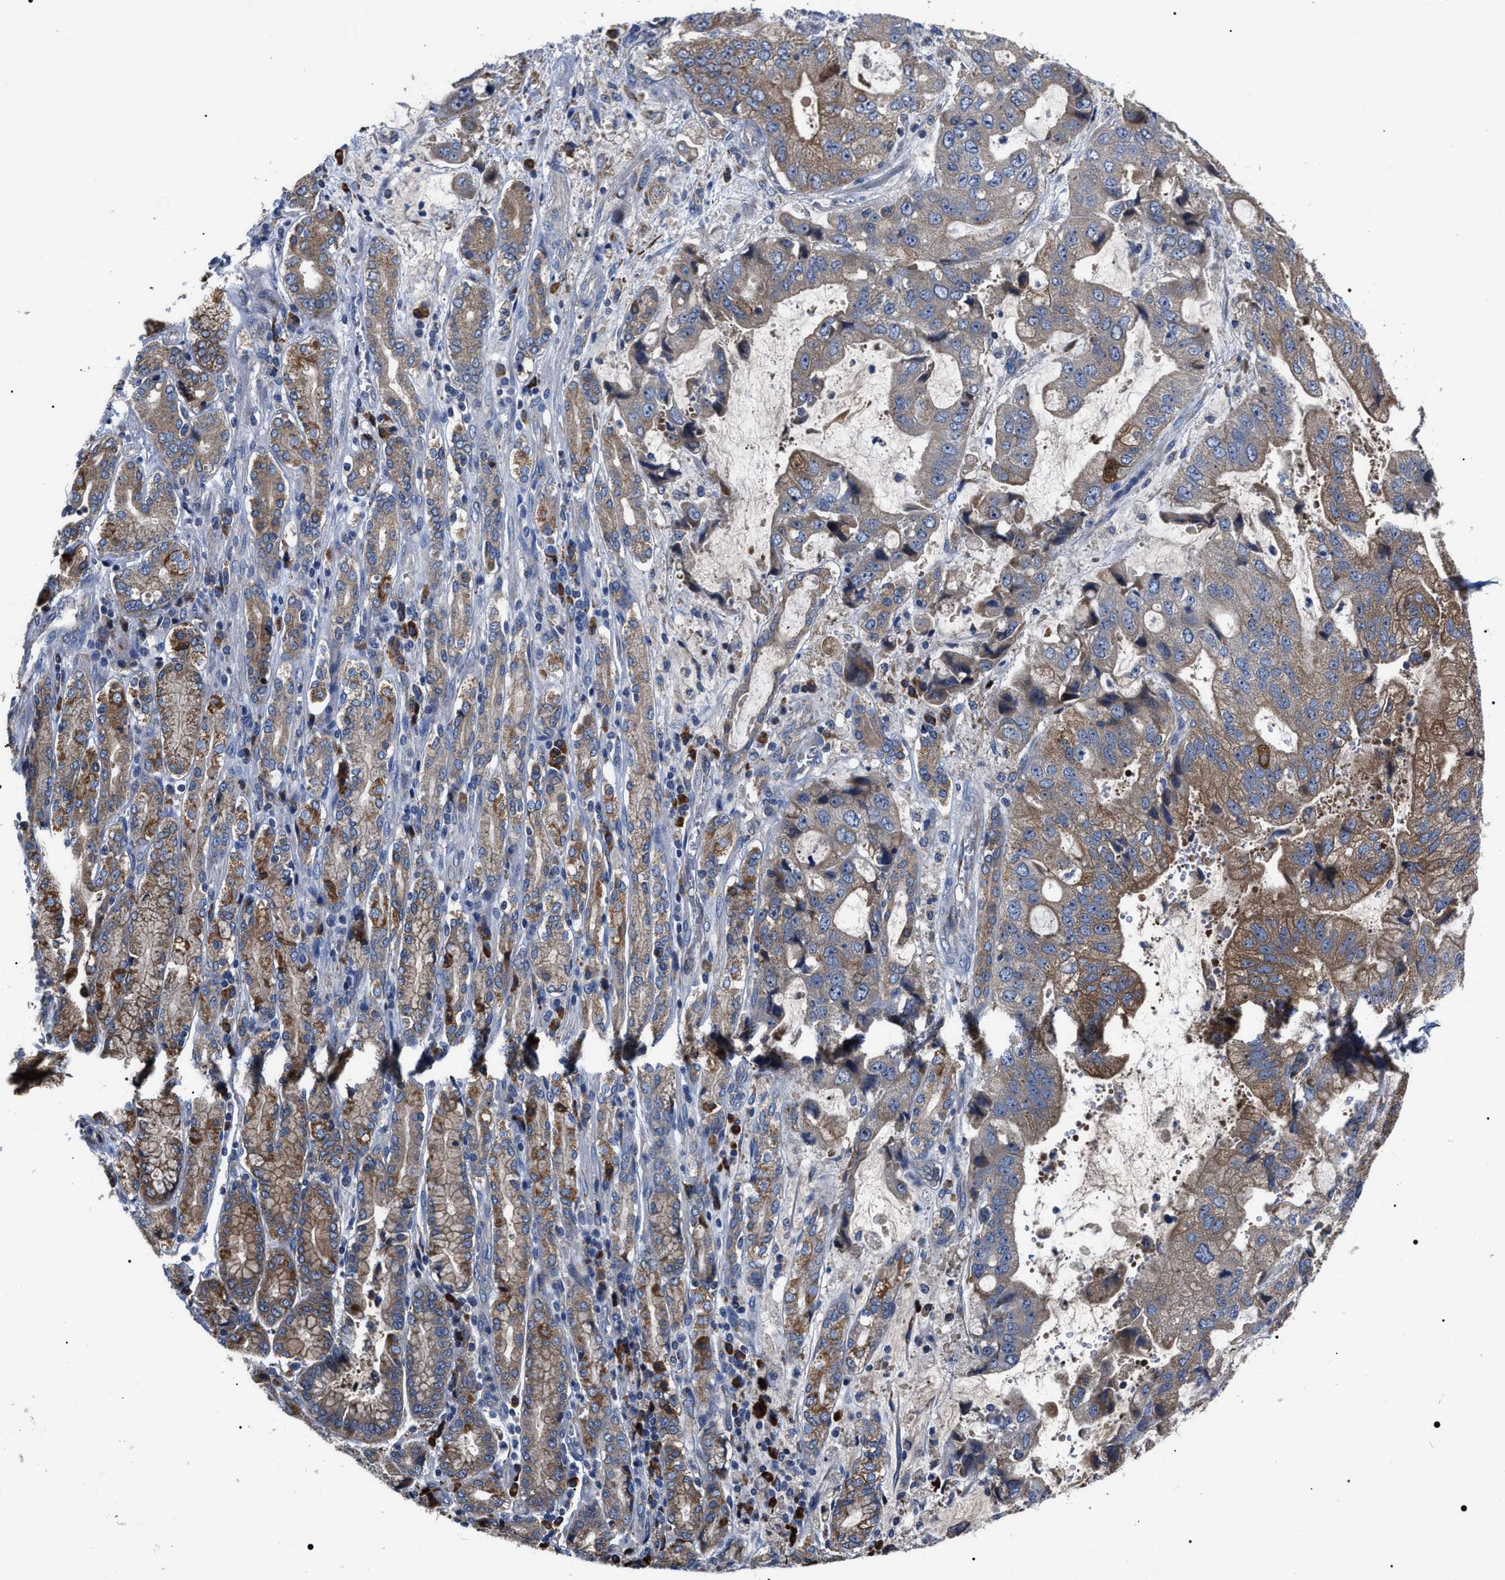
{"staining": {"intensity": "moderate", "quantity": ">75%", "location": "cytoplasmic/membranous"}, "tissue": "stomach cancer", "cell_type": "Tumor cells", "image_type": "cancer", "snomed": [{"axis": "morphology", "description": "Normal tissue, NOS"}, {"axis": "morphology", "description": "Adenocarcinoma, NOS"}, {"axis": "topography", "description": "Stomach"}], "caption": "DAB (3,3'-diaminobenzidine) immunohistochemical staining of human stomach adenocarcinoma exhibits moderate cytoplasmic/membranous protein staining in approximately >75% of tumor cells.", "gene": "MACC1", "patient": {"sex": "male", "age": 62}}